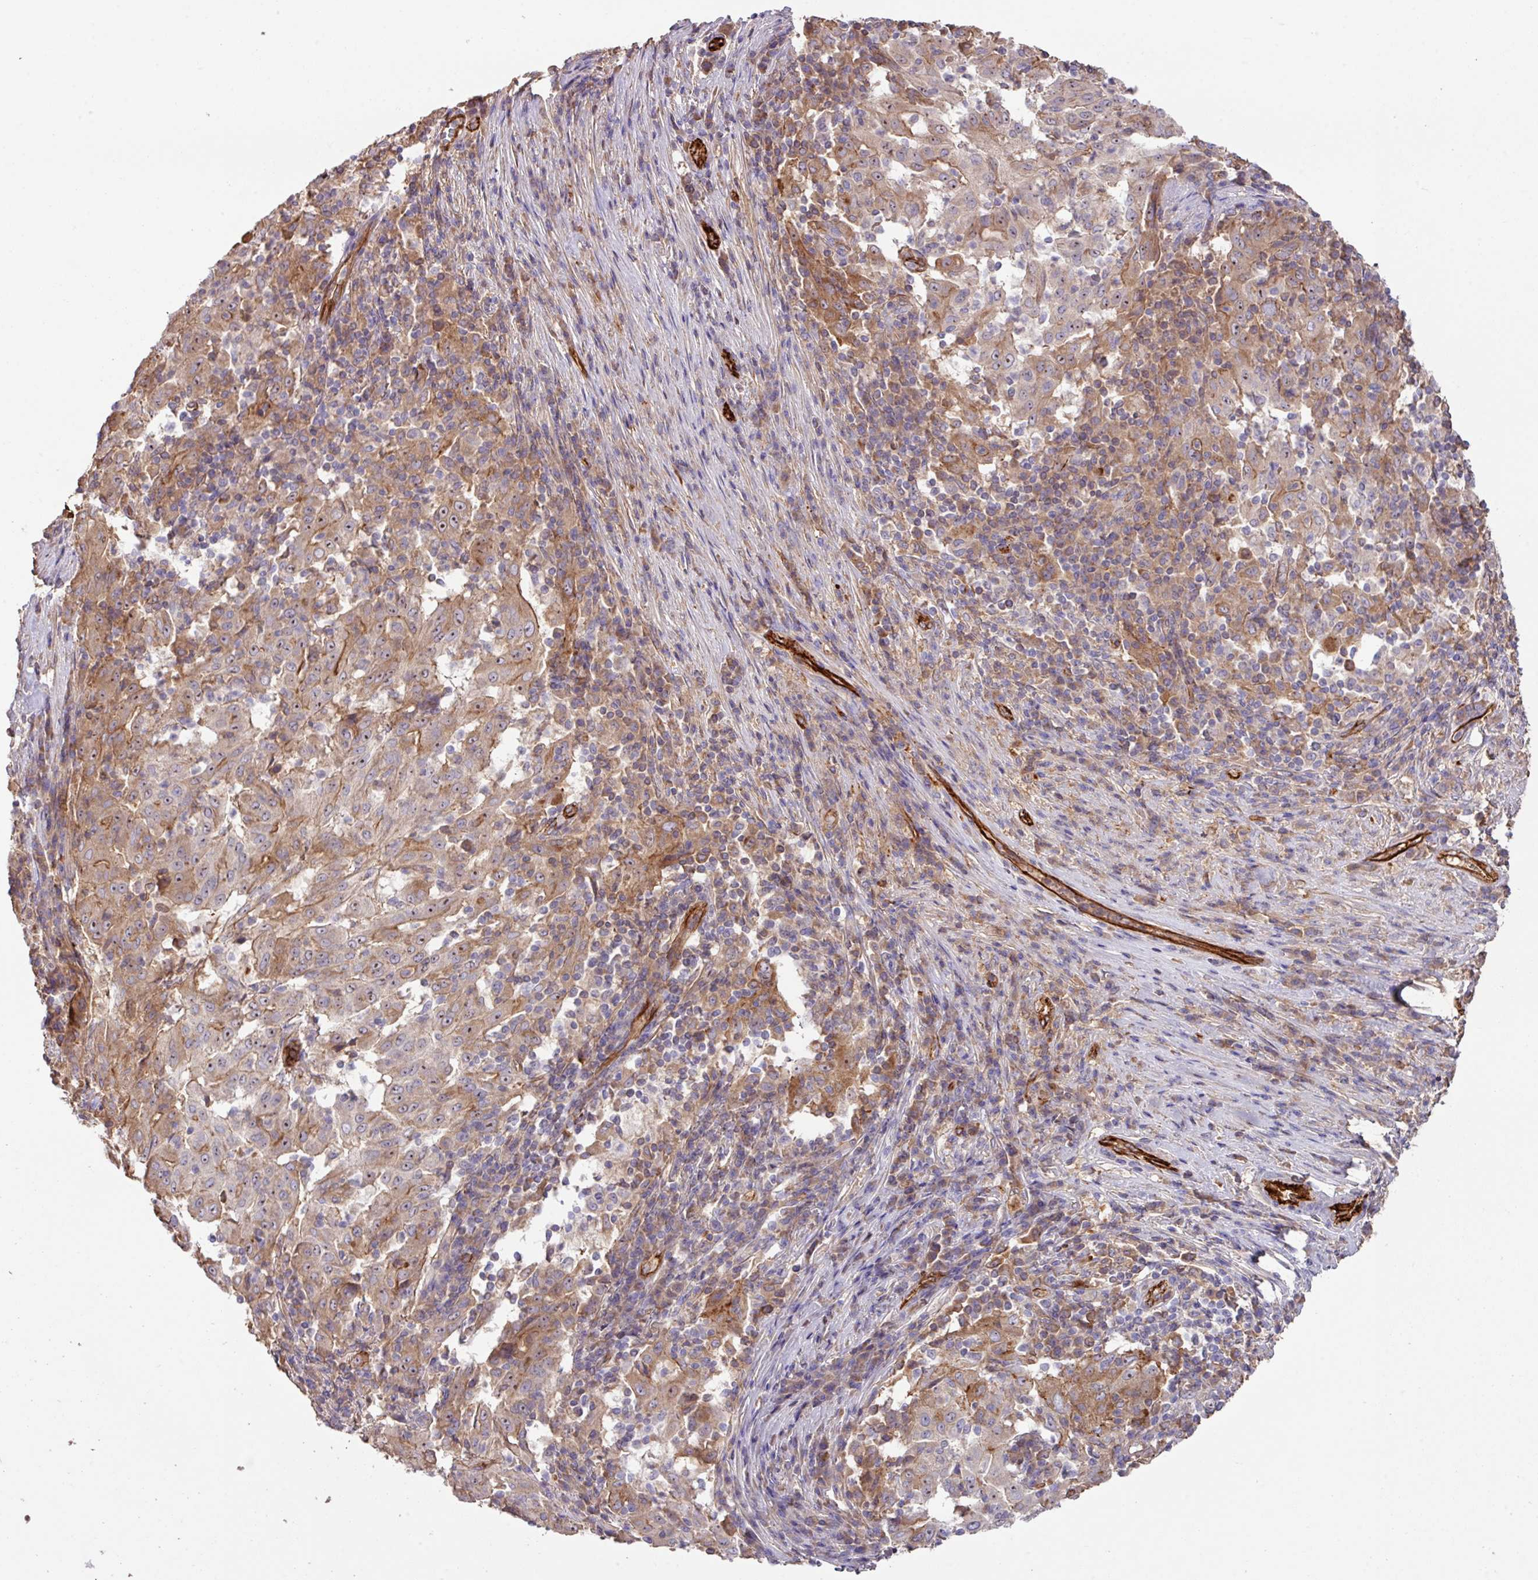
{"staining": {"intensity": "moderate", "quantity": ">75%", "location": "cytoplasmic/membranous"}, "tissue": "pancreatic cancer", "cell_type": "Tumor cells", "image_type": "cancer", "snomed": [{"axis": "morphology", "description": "Adenocarcinoma, NOS"}, {"axis": "topography", "description": "Pancreas"}], "caption": "Immunohistochemistry (IHC) (DAB (3,3'-diaminobenzidine)) staining of pancreatic cancer (adenocarcinoma) demonstrates moderate cytoplasmic/membranous protein staining in about >75% of tumor cells.", "gene": "LRRC53", "patient": {"sex": "male", "age": 63}}